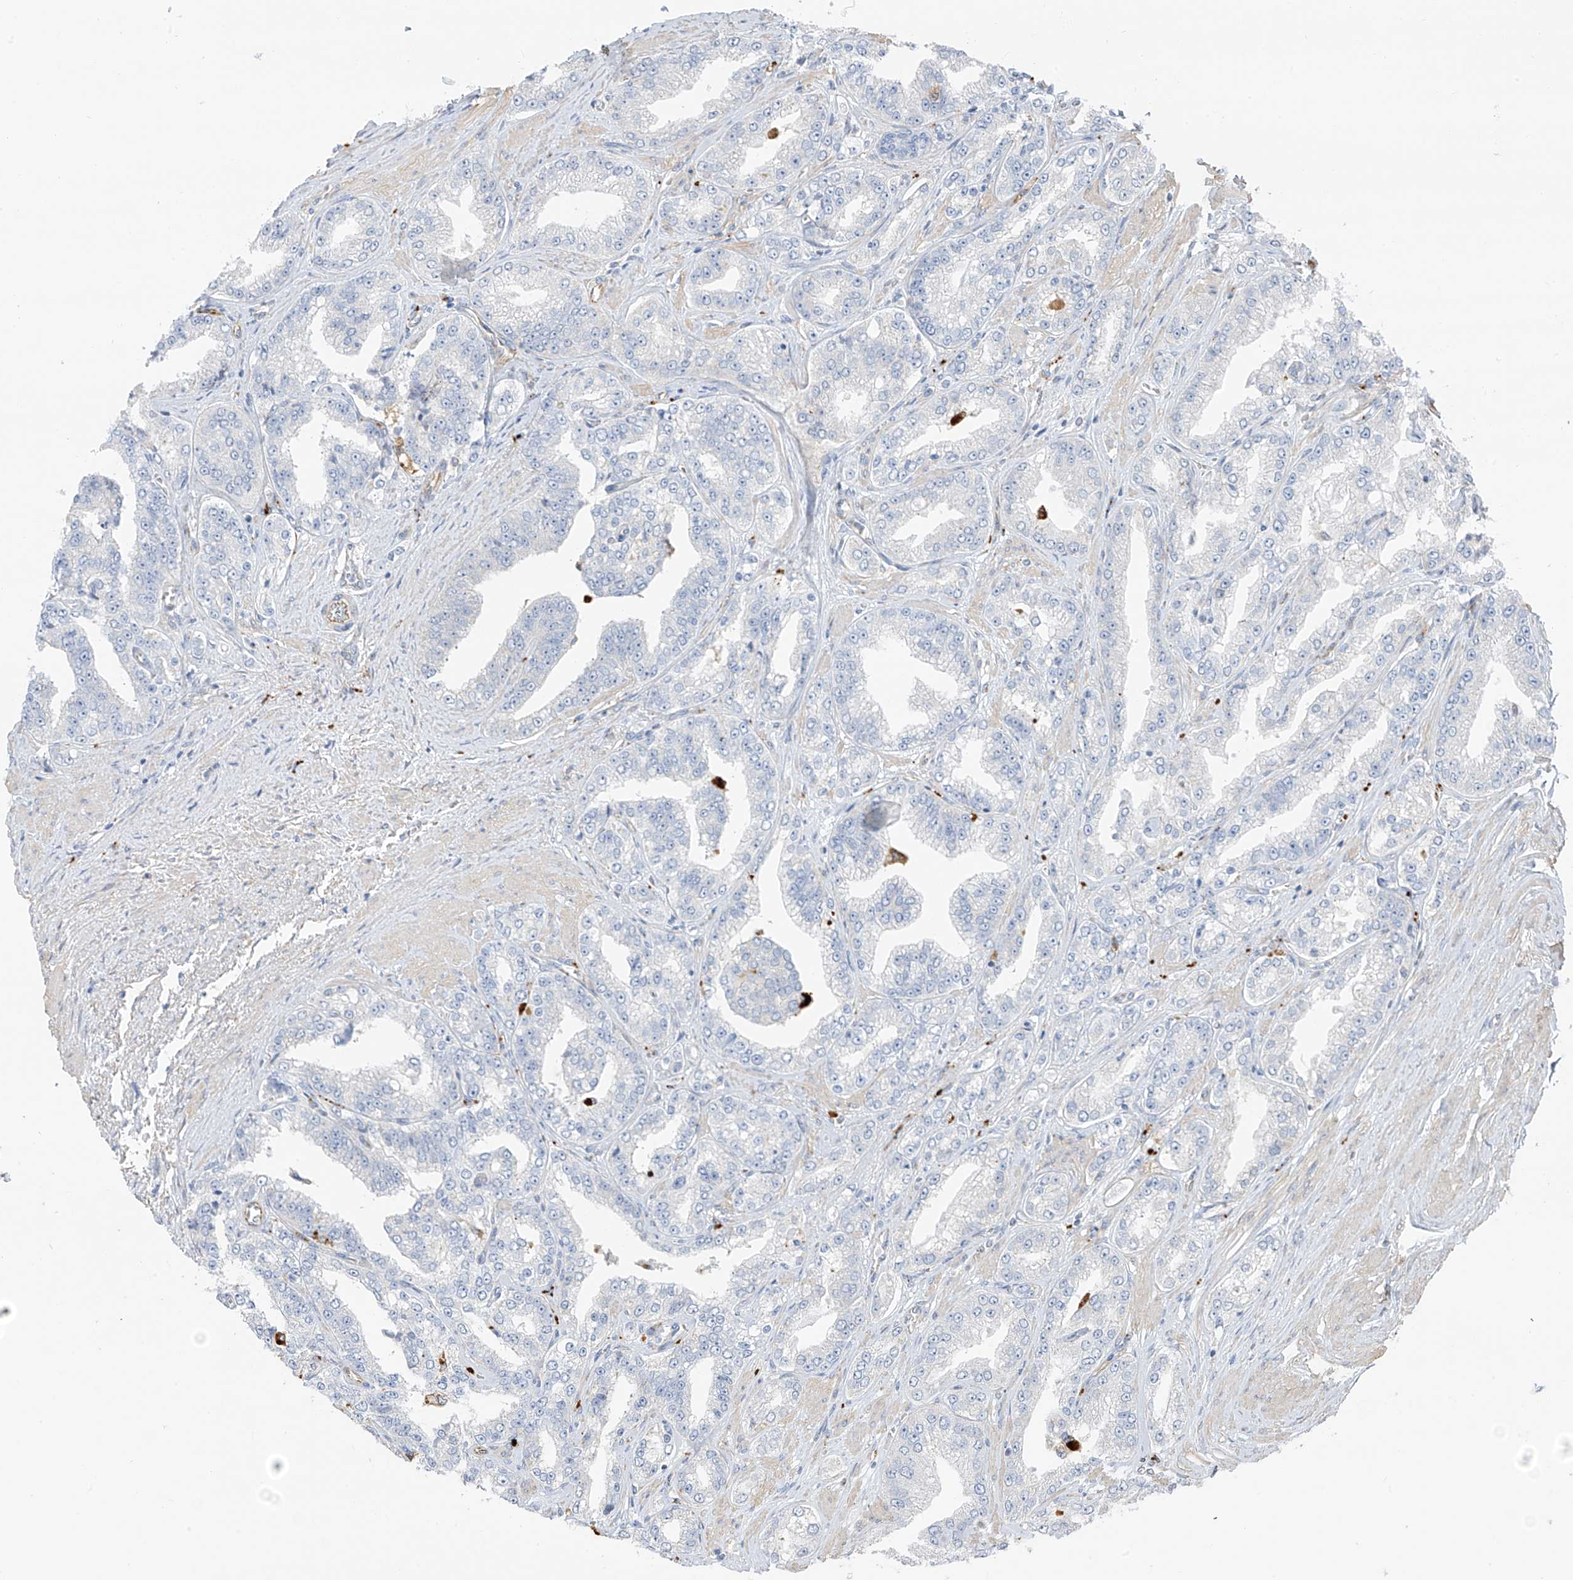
{"staining": {"intensity": "negative", "quantity": "none", "location": "none"}, "tissue": "prostate cancer", "cell_type": "Tumor cells", "image_type": "cancer", "snomed": [{"axis": "morphology", "description": "Adenocarcinoma, High grade"}, {"axis": "topography", "description": "Prostate"}], "caption": "The immunohistochemistry micrograph has no significant staining in tumor cells of prostate cancer tissue.", "gene": "TAL2", "patient": {"sex": "male", "age": 71}}